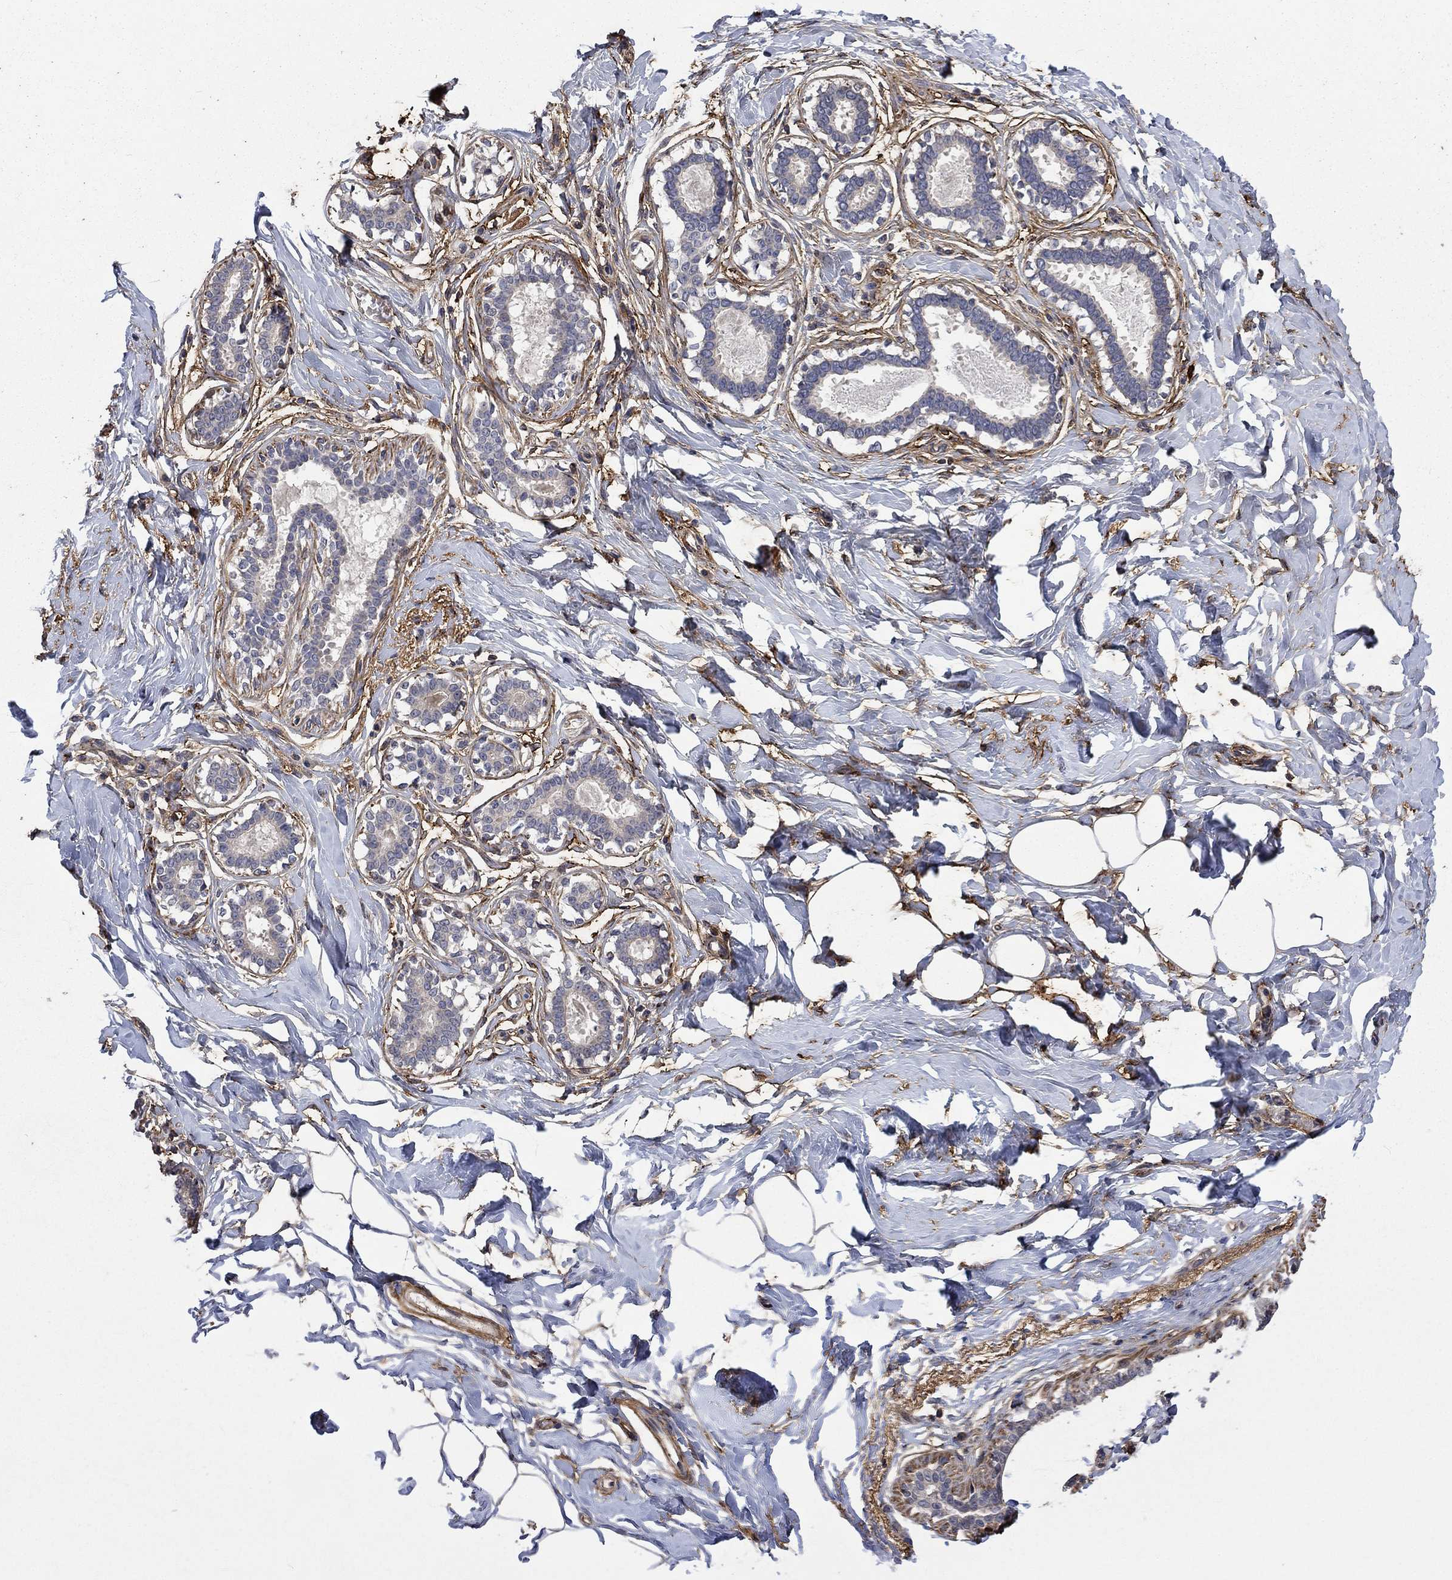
{"staining": {"intensity": "negative", "quantity": "none", "location": "none"}, "tissue": "breast", "cell_type": "Adipocytes", "image_type": "normal", "snomed": [{"axis": "morphology", "description": "Normal tissue, NOS"}, {"axis": "morphology", "description": "Lobular carcinoma, in situ"}, {"axis": "topography", "description": "Breast"}], "caption": "The histopathology image demonstrates no significant expression in adipocytes of breast.", "gene": "VCAN", "patient": {"sex": "female", "age": 35}}